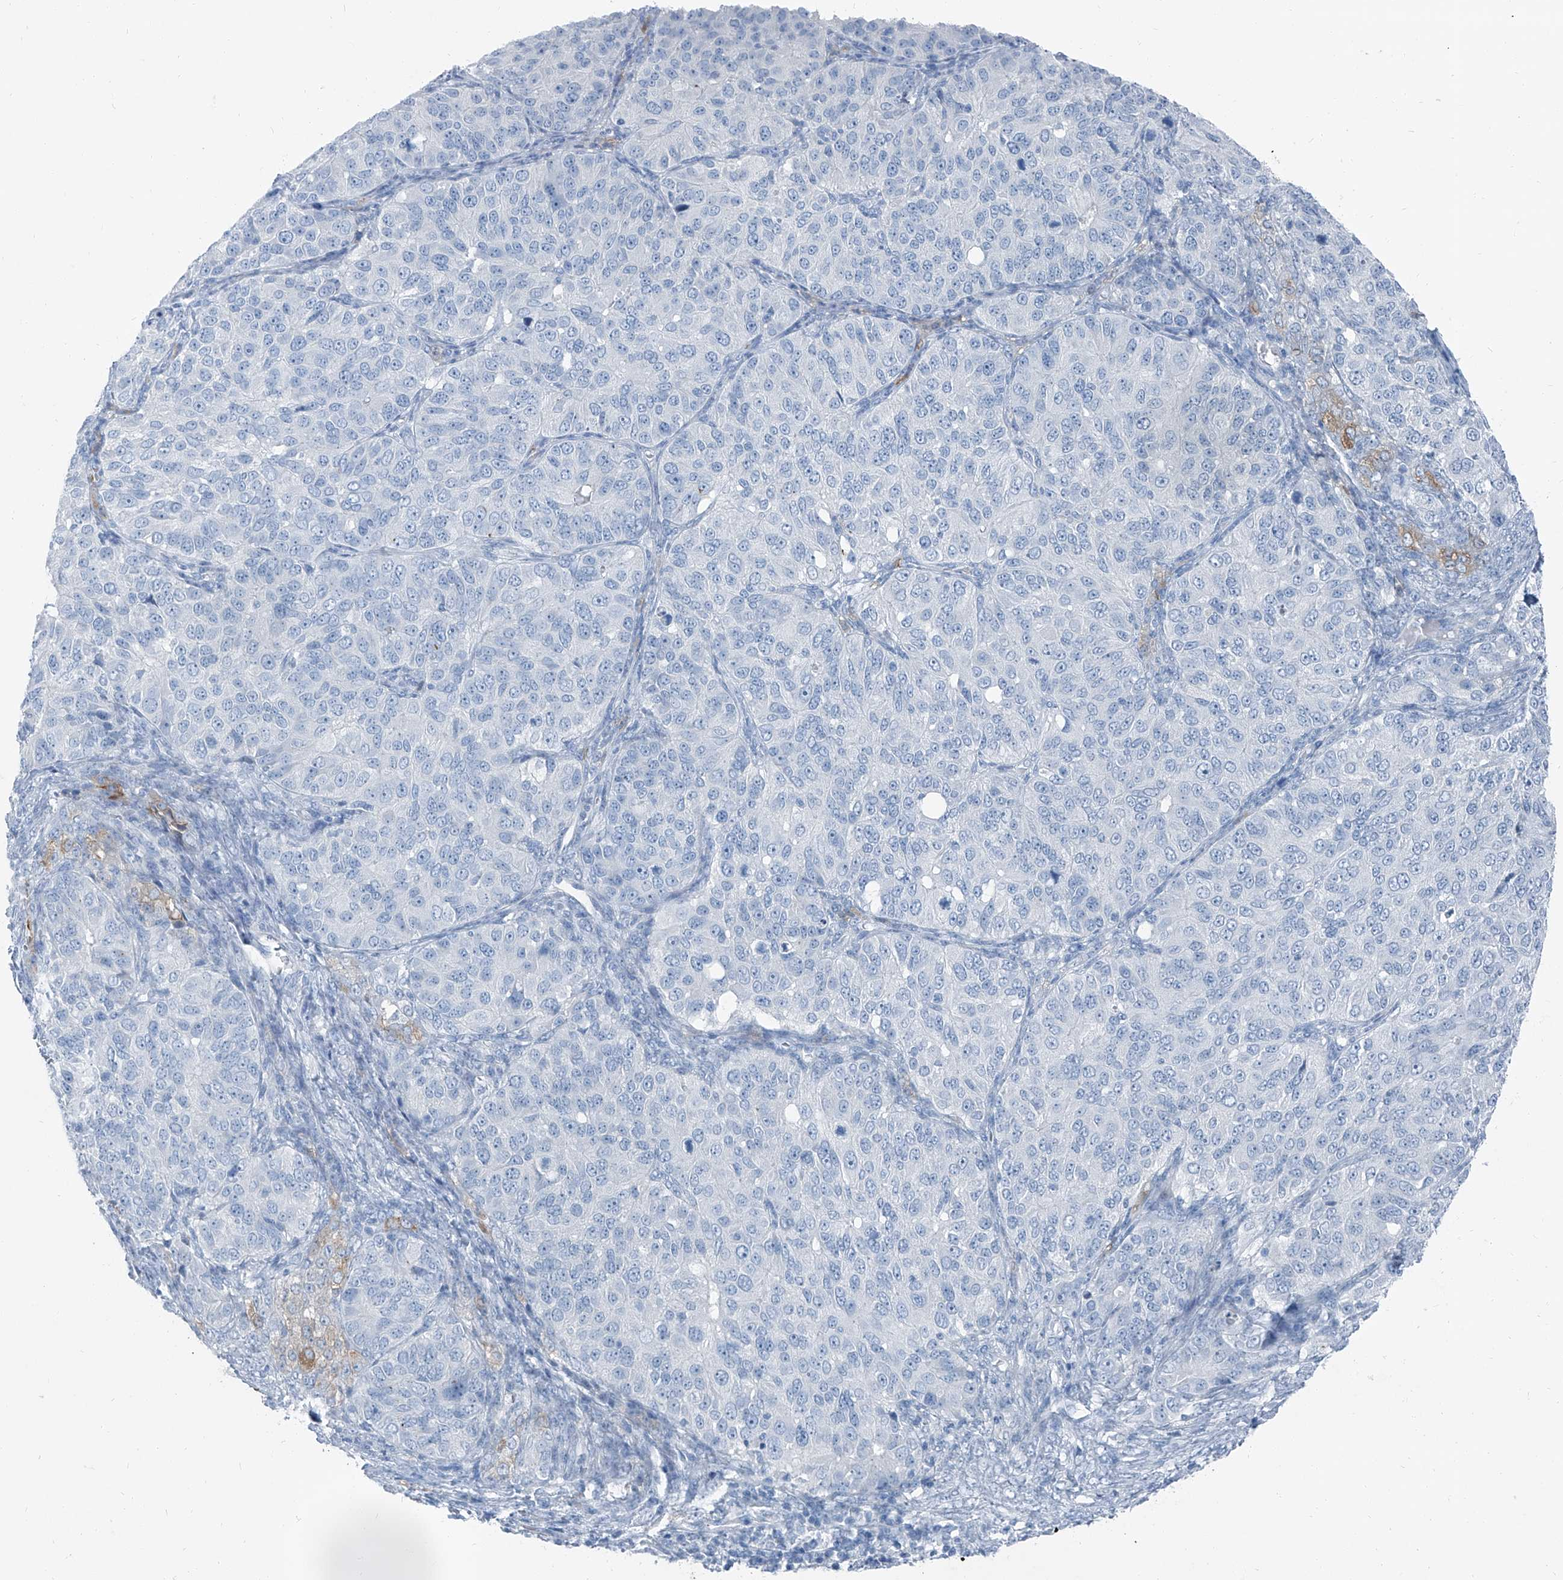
{"staining": {"intensity": "negative", "quantity": "none", "location": "none"}, "tissue": "ovarian cancer", "cell_type": "Tumor cells", "image_type": "cancer", "snomed": [{"axis": "morphology", "description": "Carcinoma, endometroid"}, {"axis": "topography", "description": "Ovary"}], "caption": "Tumor cells show no significant expression in ovarian cancer. (DAB immunohistochemistry (IHC), high magnification).", "gene": "RGN", "patient": {"sex": "female", "age": 51}}